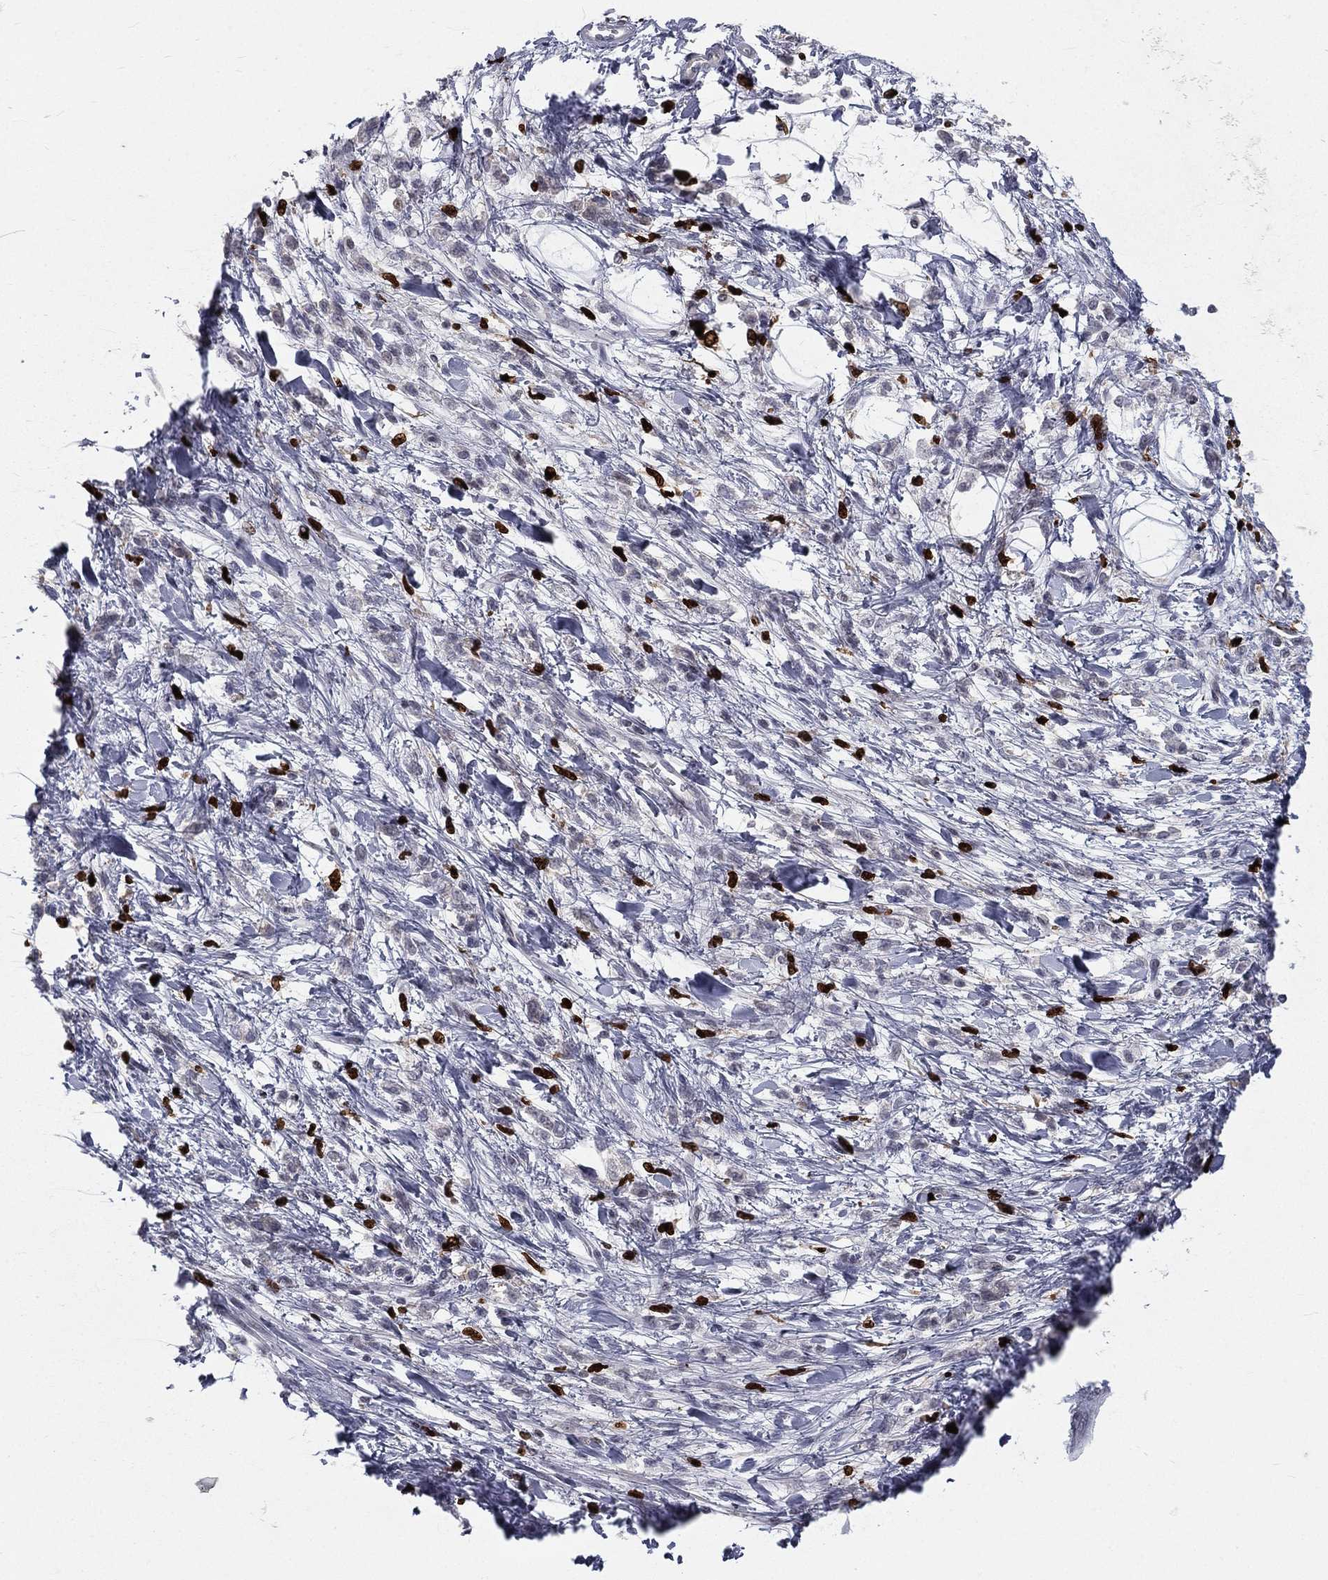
{"staining": {"intensity": "negative", "quantity": "none", "location": "none"}, "tissue": "stomach cancer", "cell_type": "Tumor cells", "image_type": "cancer", "snomed": [{"axis": "morphology", "description": "Adenocarcinoma, NOS"}, {"axis": "topography", "description": "Stomach"}], "caption": "Immunohistochemistry (IHC) micrograph of neoplastic tissue: stomach cancer (adenocarcinoma) stained with DAB (3,3'-diaminobenzidine) demonstrates no significant protein positivity in tumor cells.", "gene": "MNDA", "patient": {"sex": "female", "age": 60}}